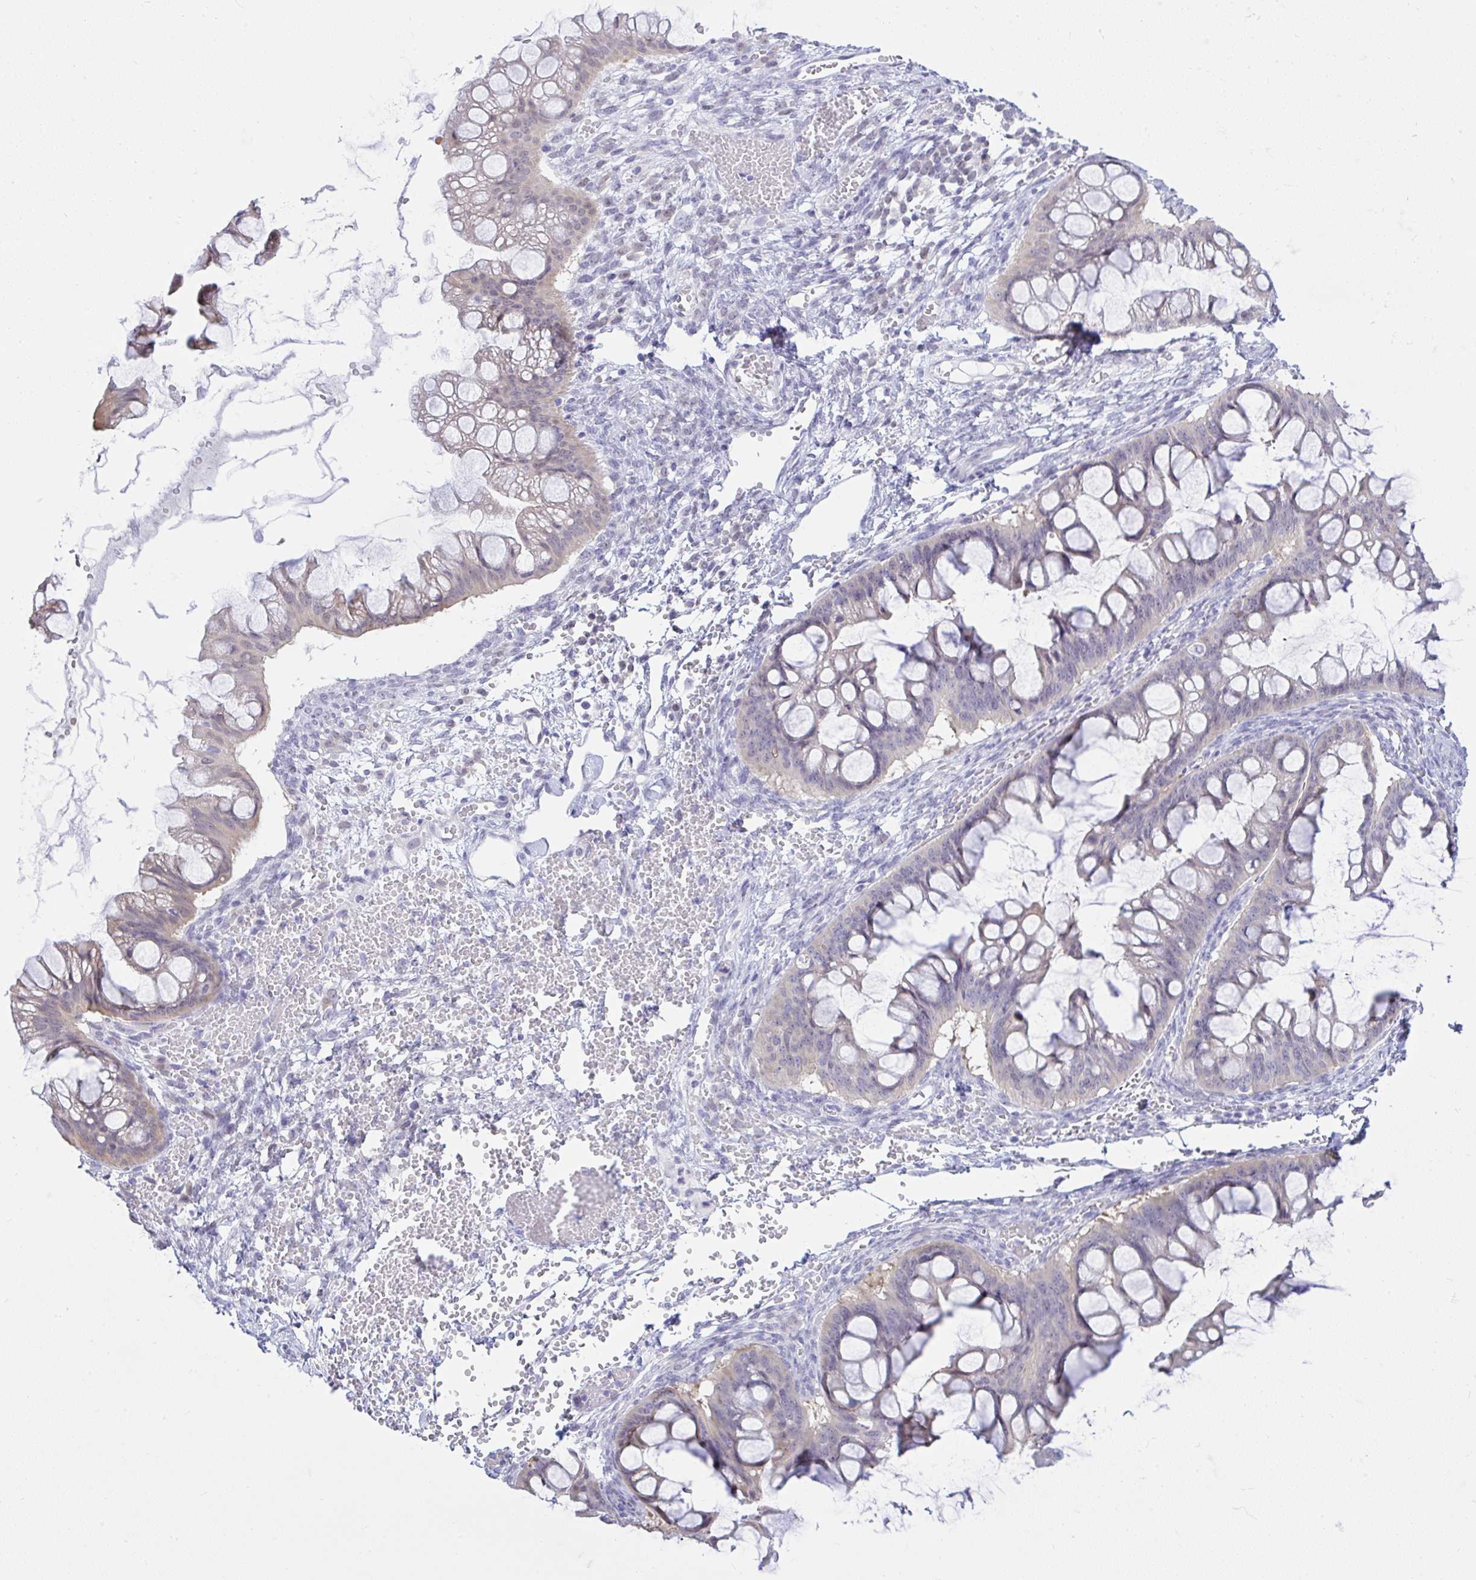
{"staining": {"intensity": "weak", "quantity": "<25%", "location": "cytoplasmic/membranous"}, "tissue": "ovarian cancer", "cell_type": "Tumor cells", "image_type": "cancer", "snomed": [{"axis": "morphology", "description": "Cystadenocarcinoma, mucinous, NOS"}, {"axis": "topography", "description": "Ovary"}], "caption": "Immunohistochemistry (IHC) micrograph of neoplastic tissue: human ovarian cancer (mucinous cystadenocarcinoma) stained with DAB (3,3'-diaminobenzidine) demonstrates no significant protein staining in tumor cells.", "gene": "ZNF485", "patient": {"sex": "female", "age": 73}}